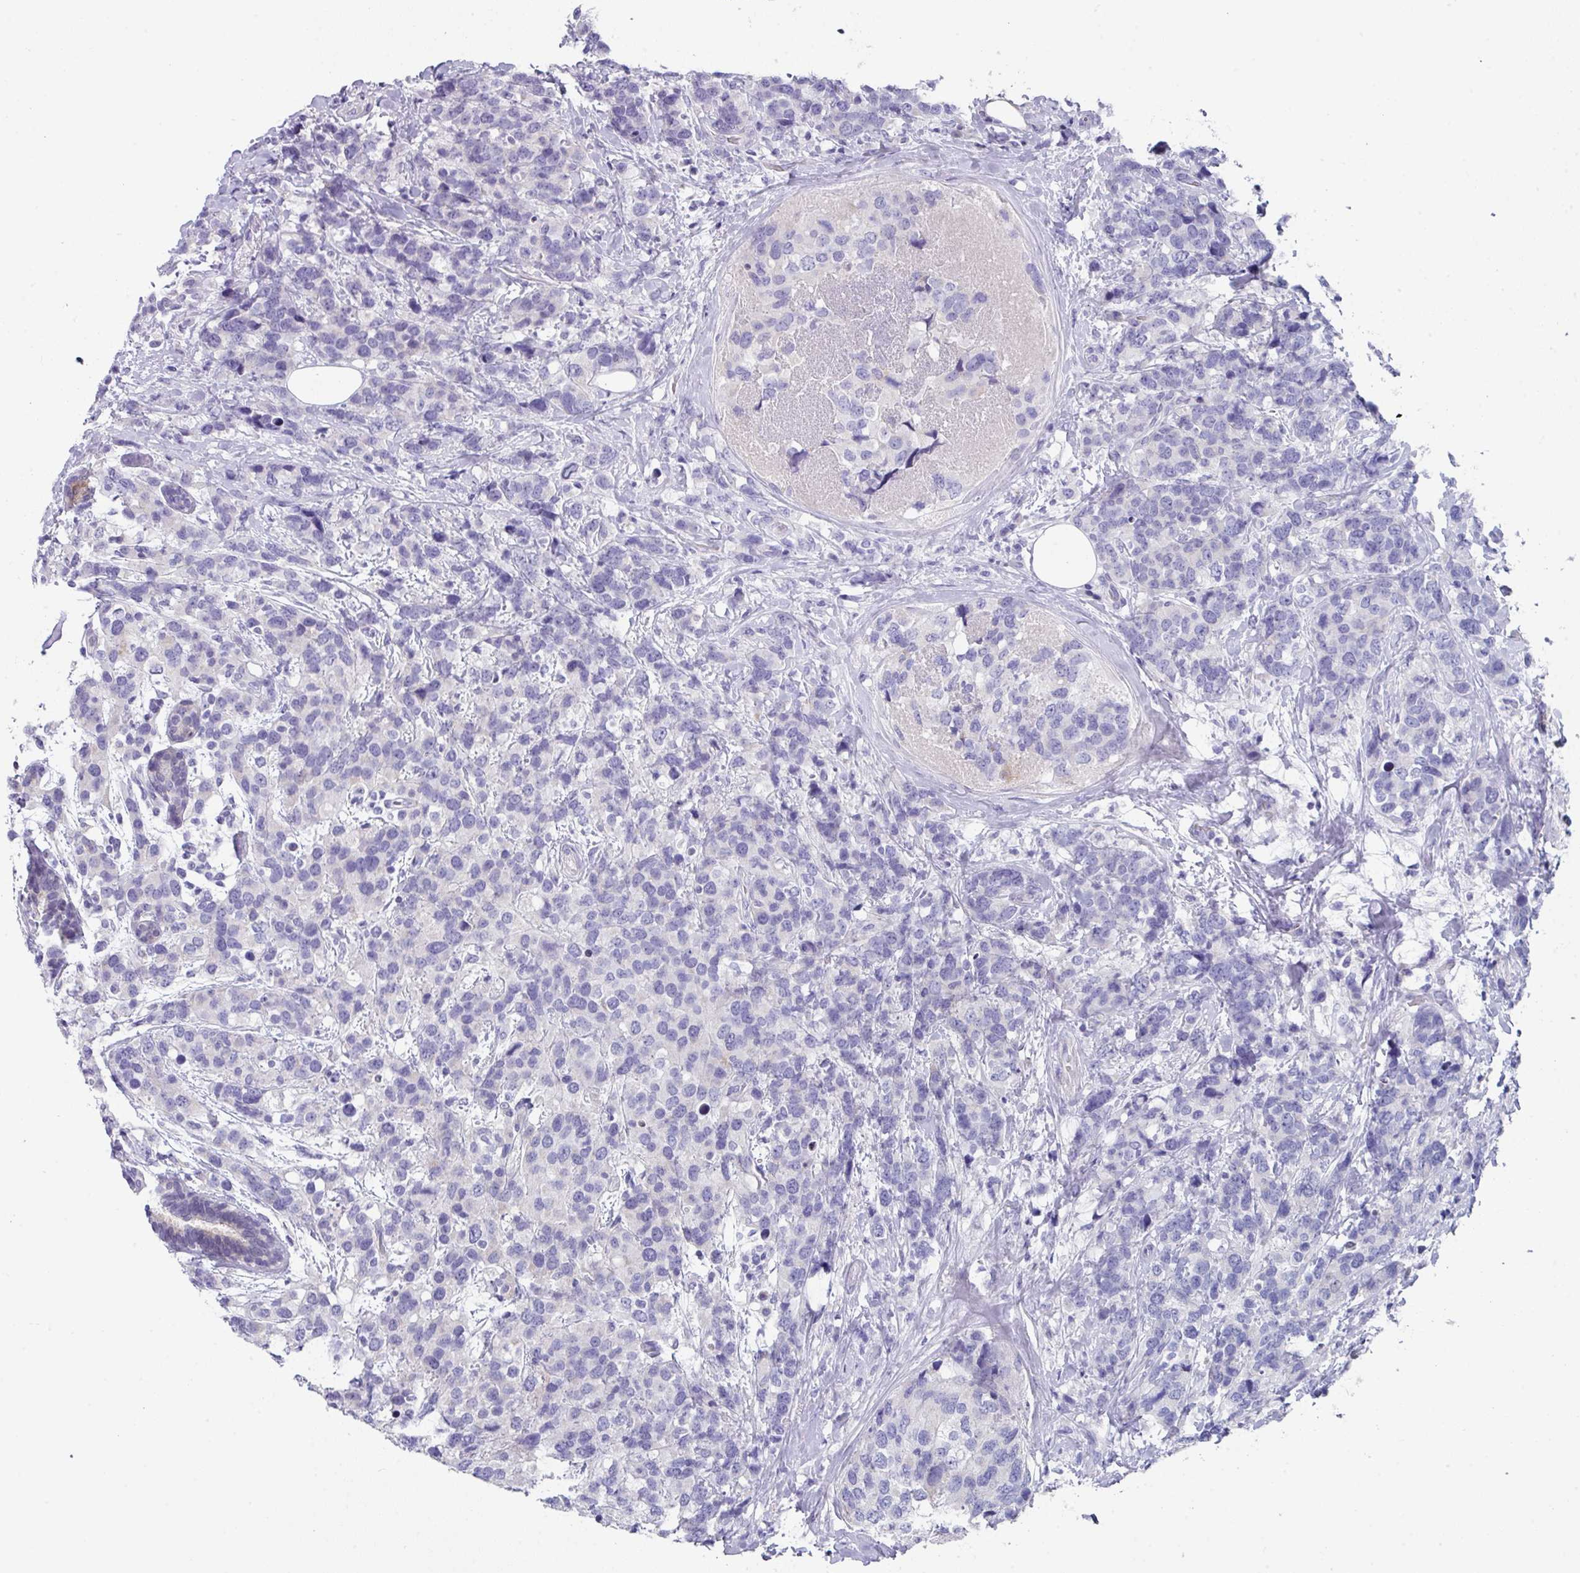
{"staining": {"intensity": "negative", "quantity": "none", "location": "none"}, "tissue": "breast cancer", "cell_type": "Tumor cells", "image_type": "cancer", "snomed": [{"axis": "morphology", "description": "Lobular carcinoma"}, {"axis": "topography", "description": "Breast"}], "caption": "This is an IHC micrograph of human breast cancer. There is no staining in tumor cells.", "gene": "DEFB115", "patient": {"sex": "female", "age": 59}}